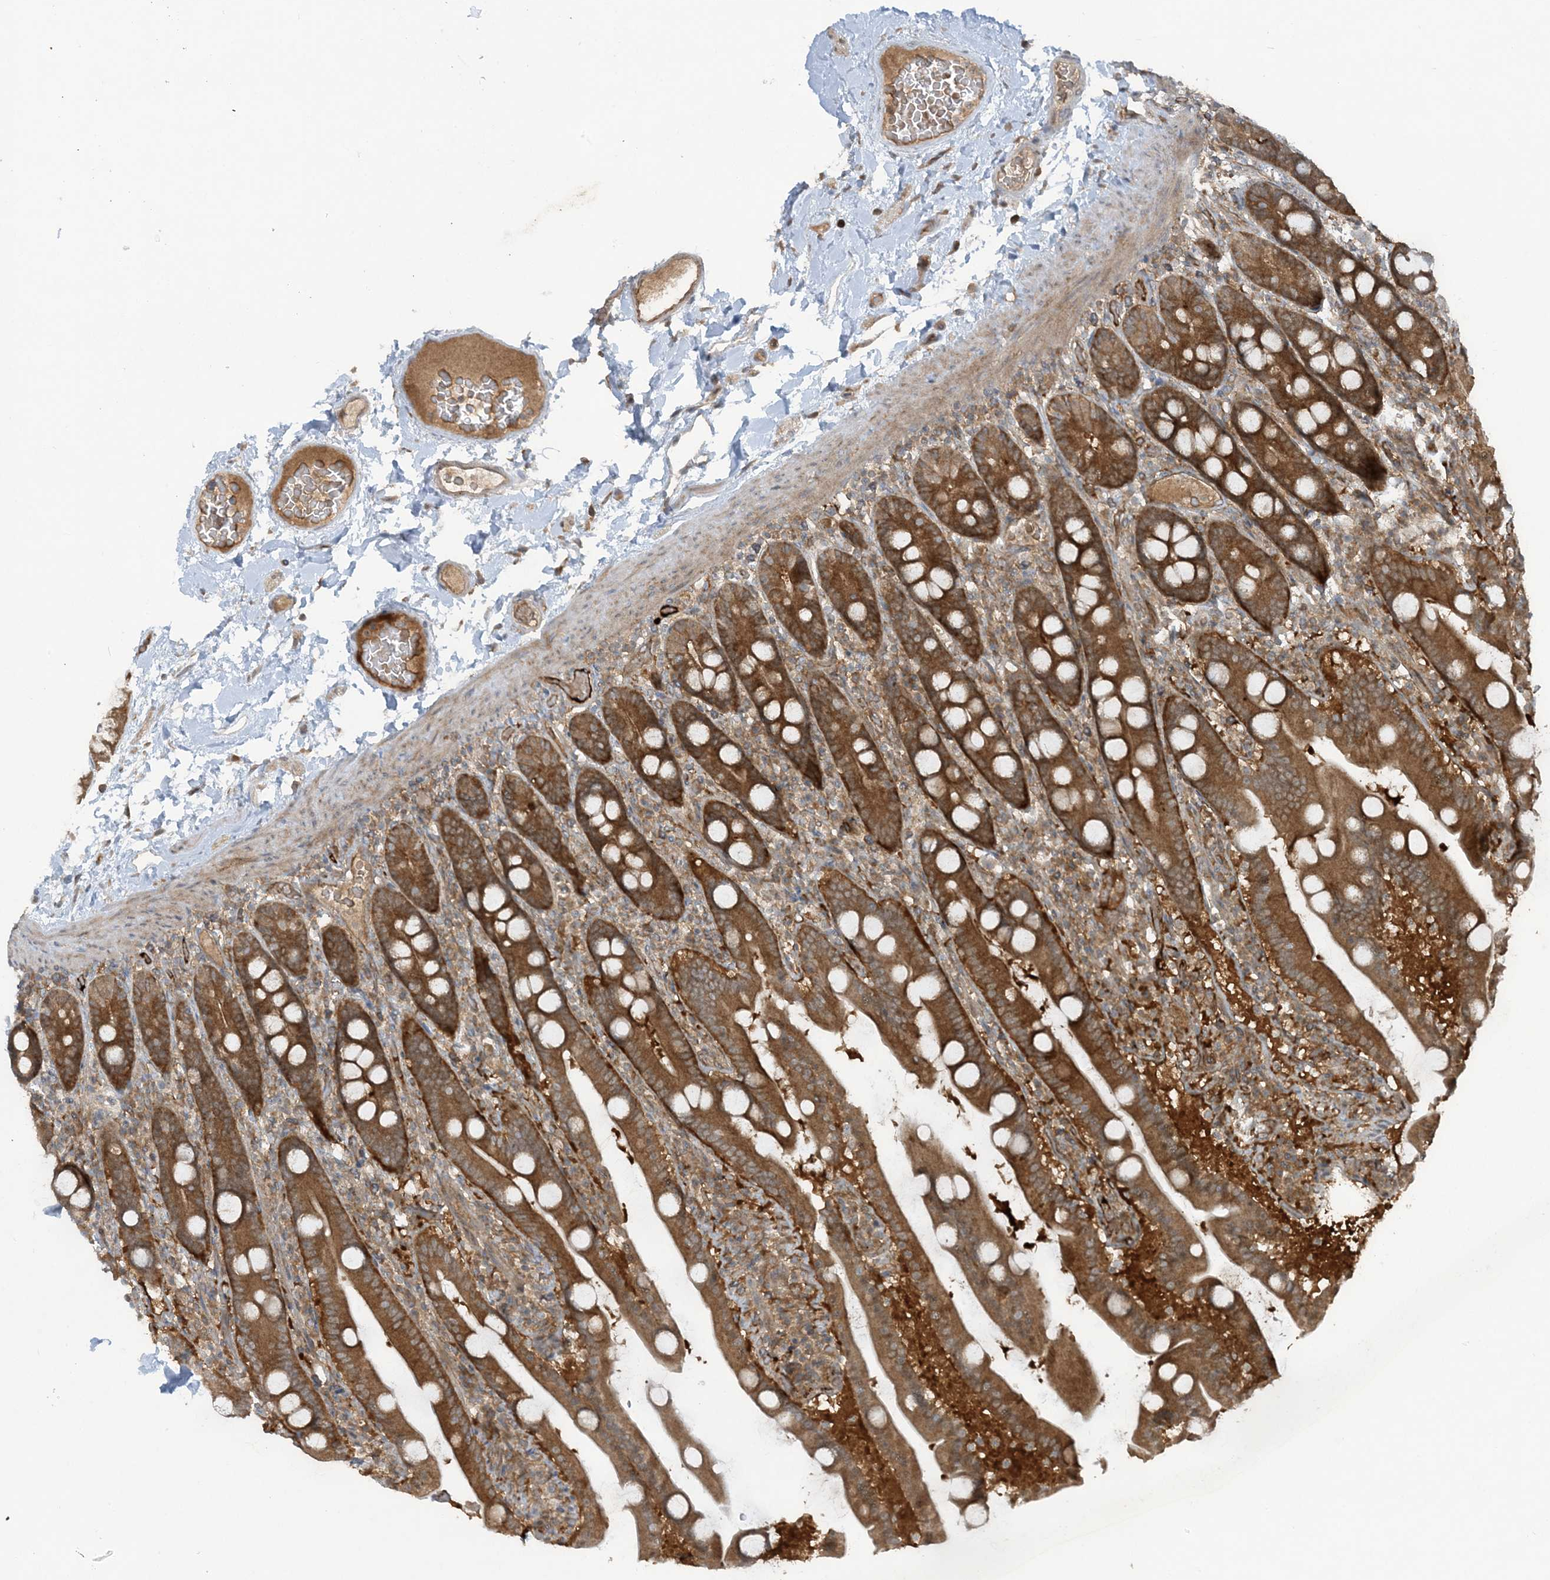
{"staining": {"intensity": "strong", "quantity": ">75%", "location": "cytoplasmic/membranous"}, "tissue": "duodenum", "cell_type": "Glandular cells", "image_type": "normal", "snomed": [{"axis": "morphology", "description": "Normal tissue, NOS"}, {"axis": "topography", "description": "Duodenum"}], "caption": "Immunohistochemical staining of normal human duodenum shows >75% levels of strong cytoplasmic/membranous protein expression in approximately >75% of glandular cells.", "gene": "STAM2", "patient": {"sex": "male", "age": 55}}